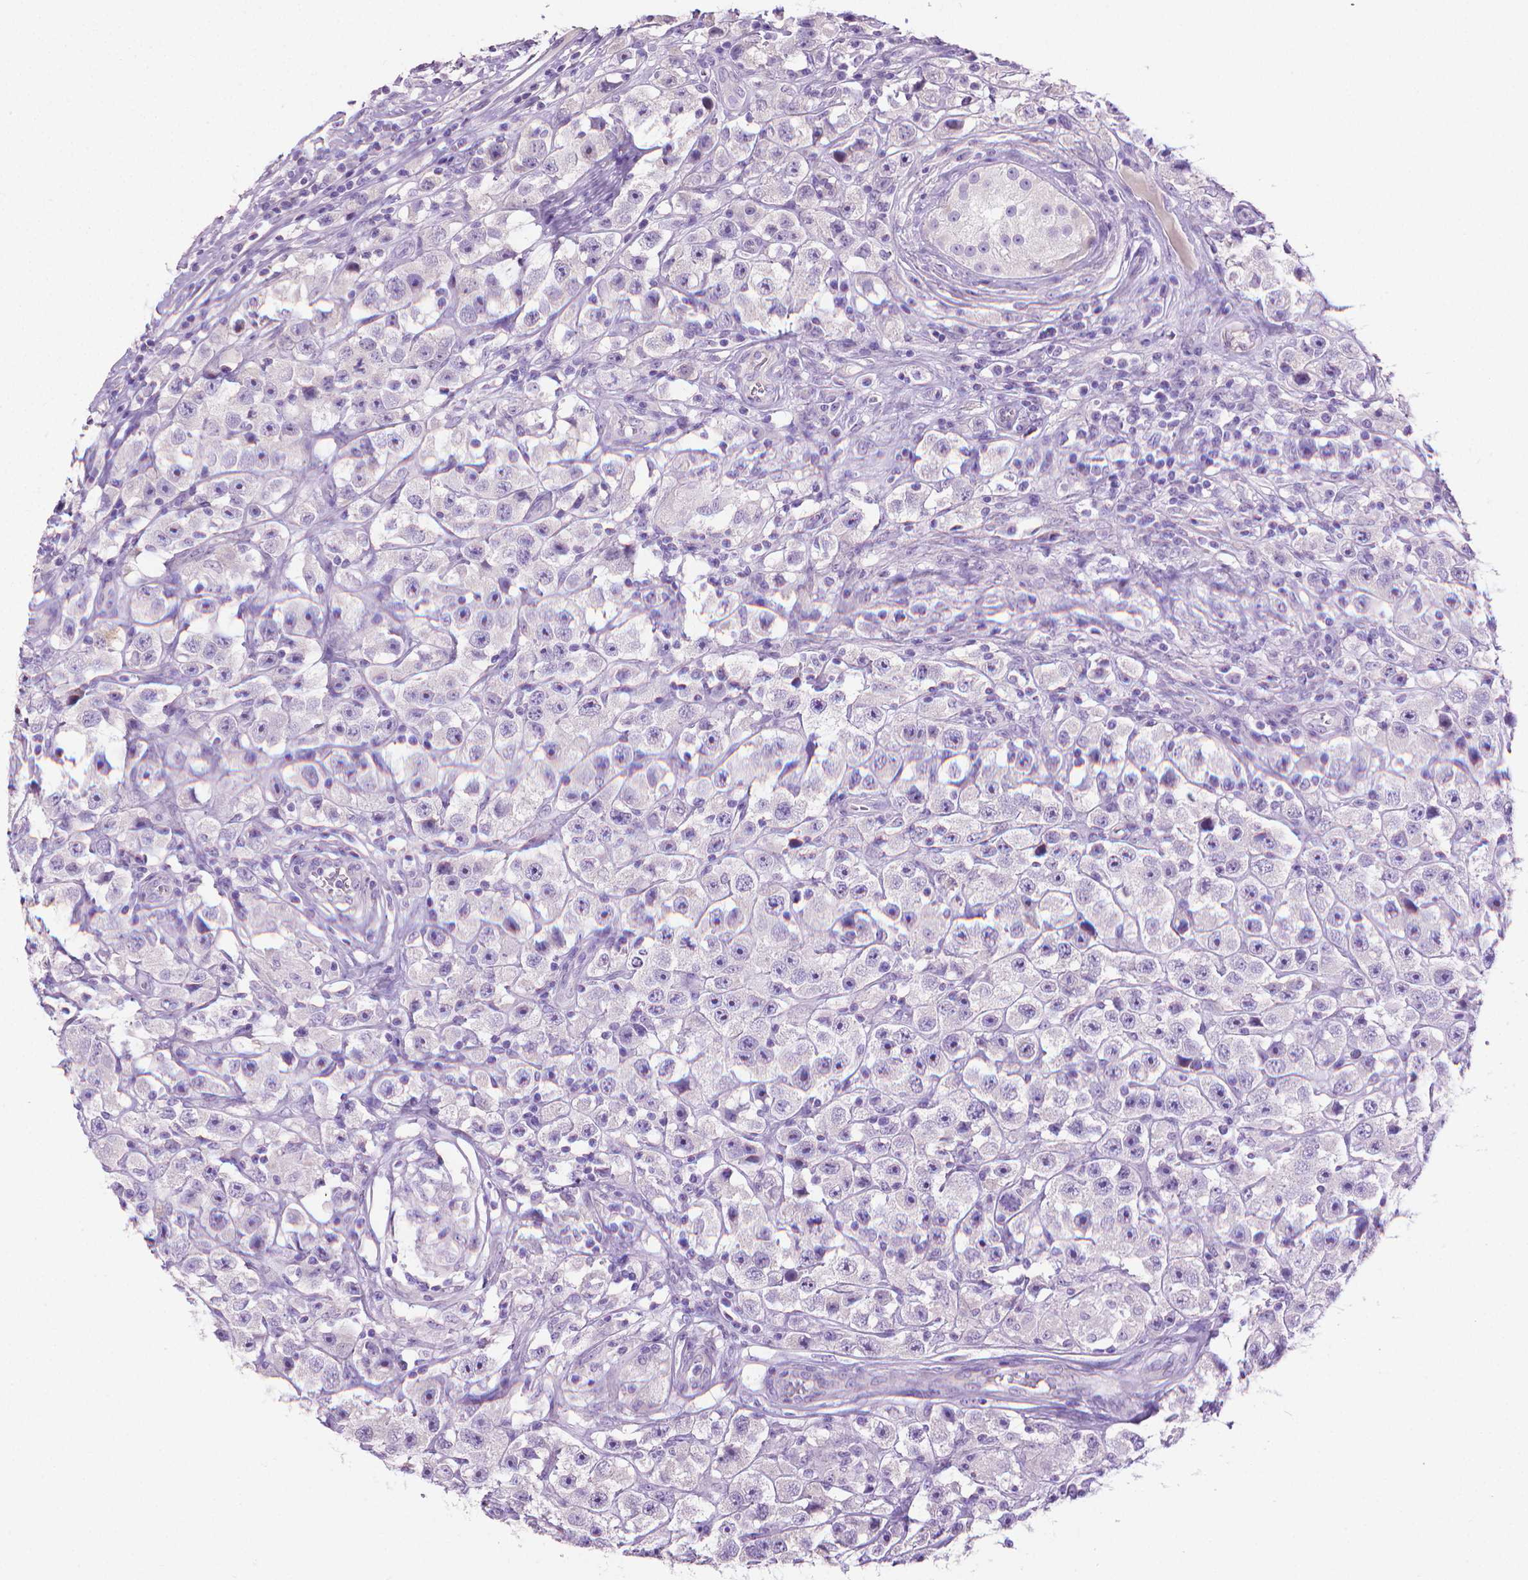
{"staining": {"intensity": "negative", "quantity": "none", "location": "none"}, "tissue": "testis cancer", "cell_type": "Tumor cells", "image_type": "cancer", "snomed": [{"axis": "morphology", "description": "Seminoma, NOS"}, {"axis": "topography", "description": "Testis"}], "caption": "Tumor cells show no significant staining in testis seminoma.", "gene": "PNMA2", "patient": {"sex": "male", "age": 45}}